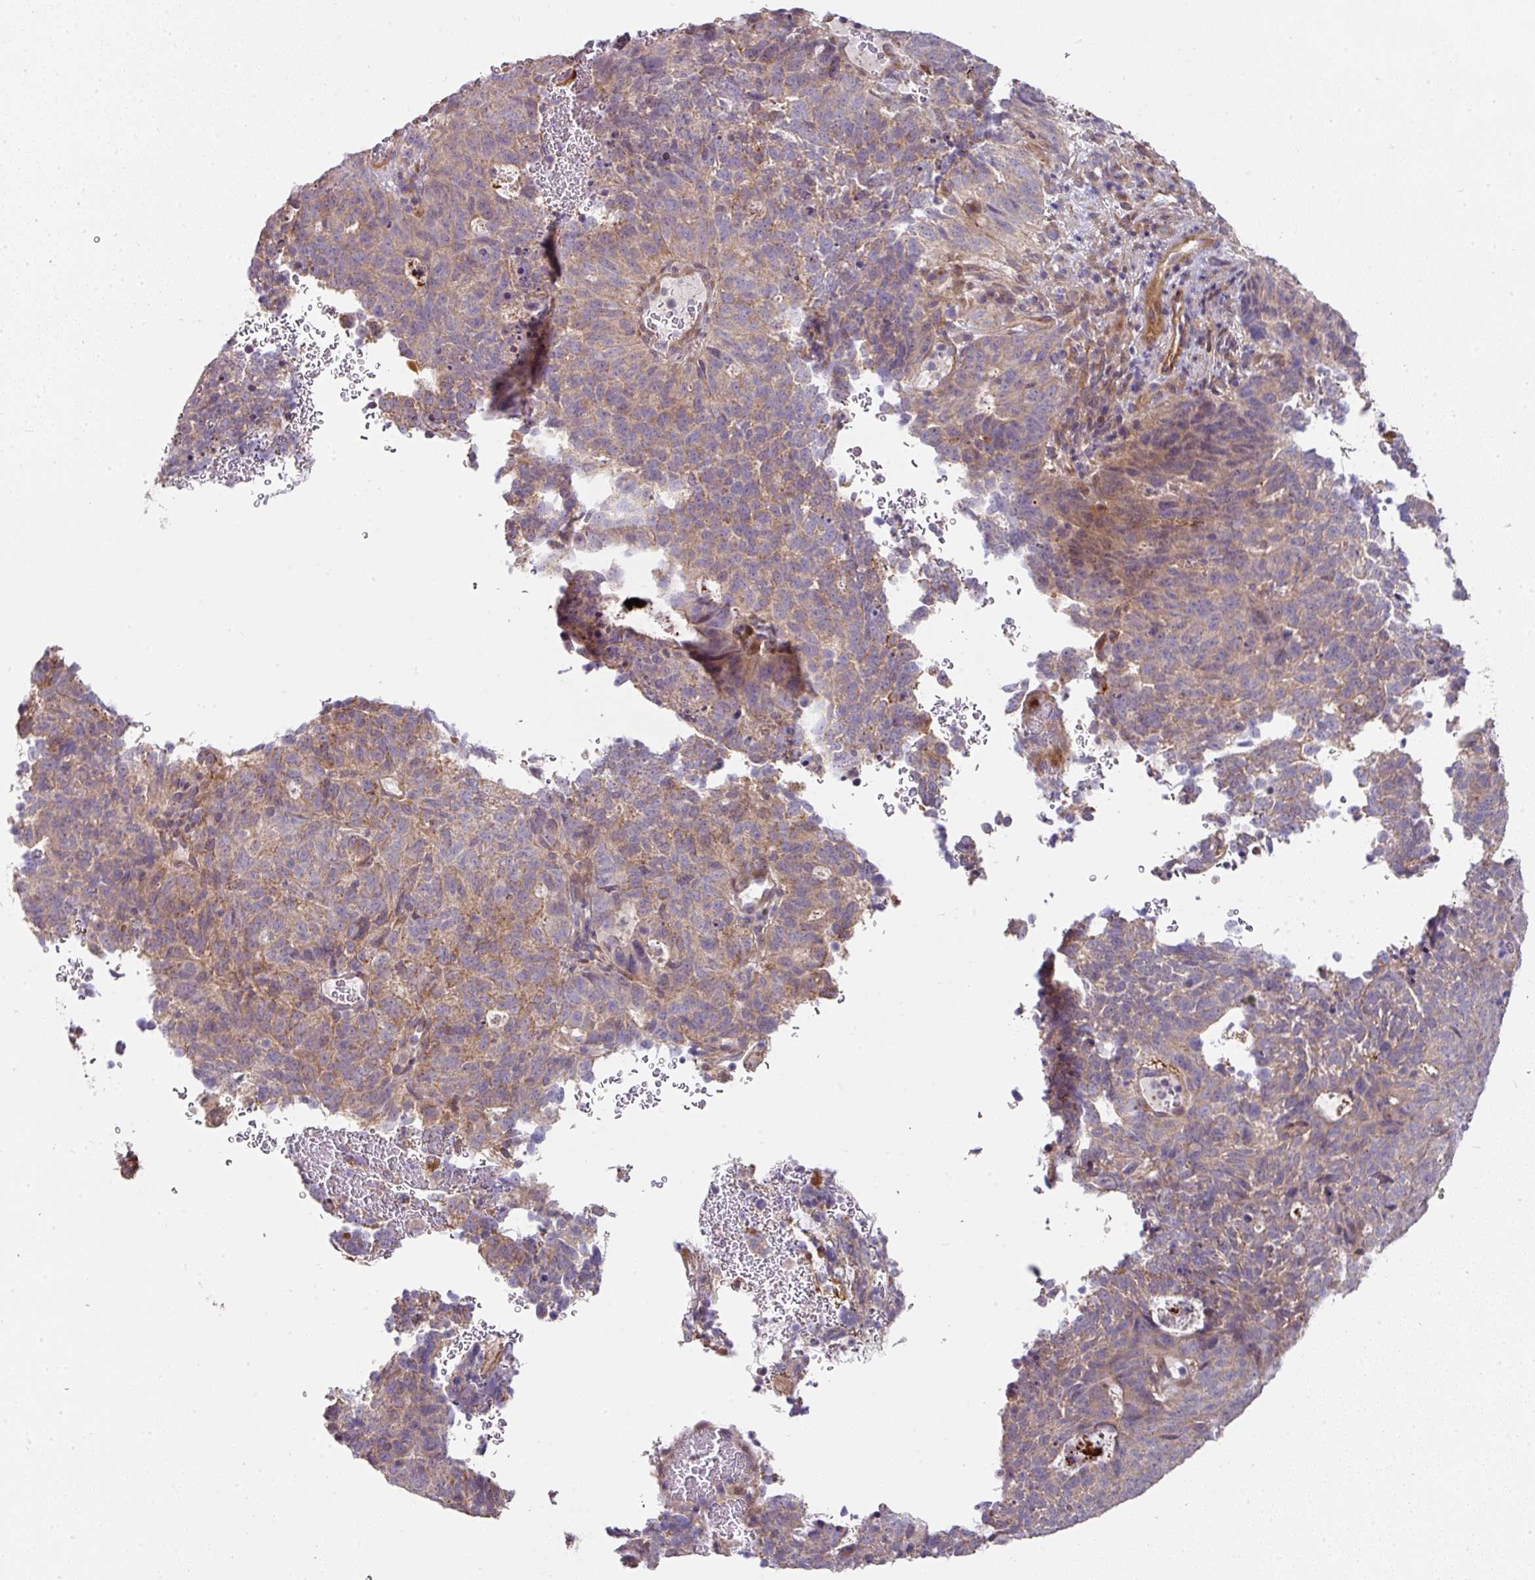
{"staining": {"intensity": "moderate", "quantity": "25%-75%", "location": "cytoplasmic/membranous"}, "tissue": "cervical cancer", "cell_type": "Tumor cells", "image_type": "cancer", "snomed": [{"axis": "morphology", "description": "Adenocarcinoma, NOS"}, {"axis": "topography", "description": "Cervix"}], "caption": "DAB immunohistochemical staining of adenocarcinoma (cervical) exhibits moderate cytoplasmic/membranous protein staining in about 25%-75% of tumor cells.", "gene": "STK35", "patient": {"sex": "female", "age": 38}}